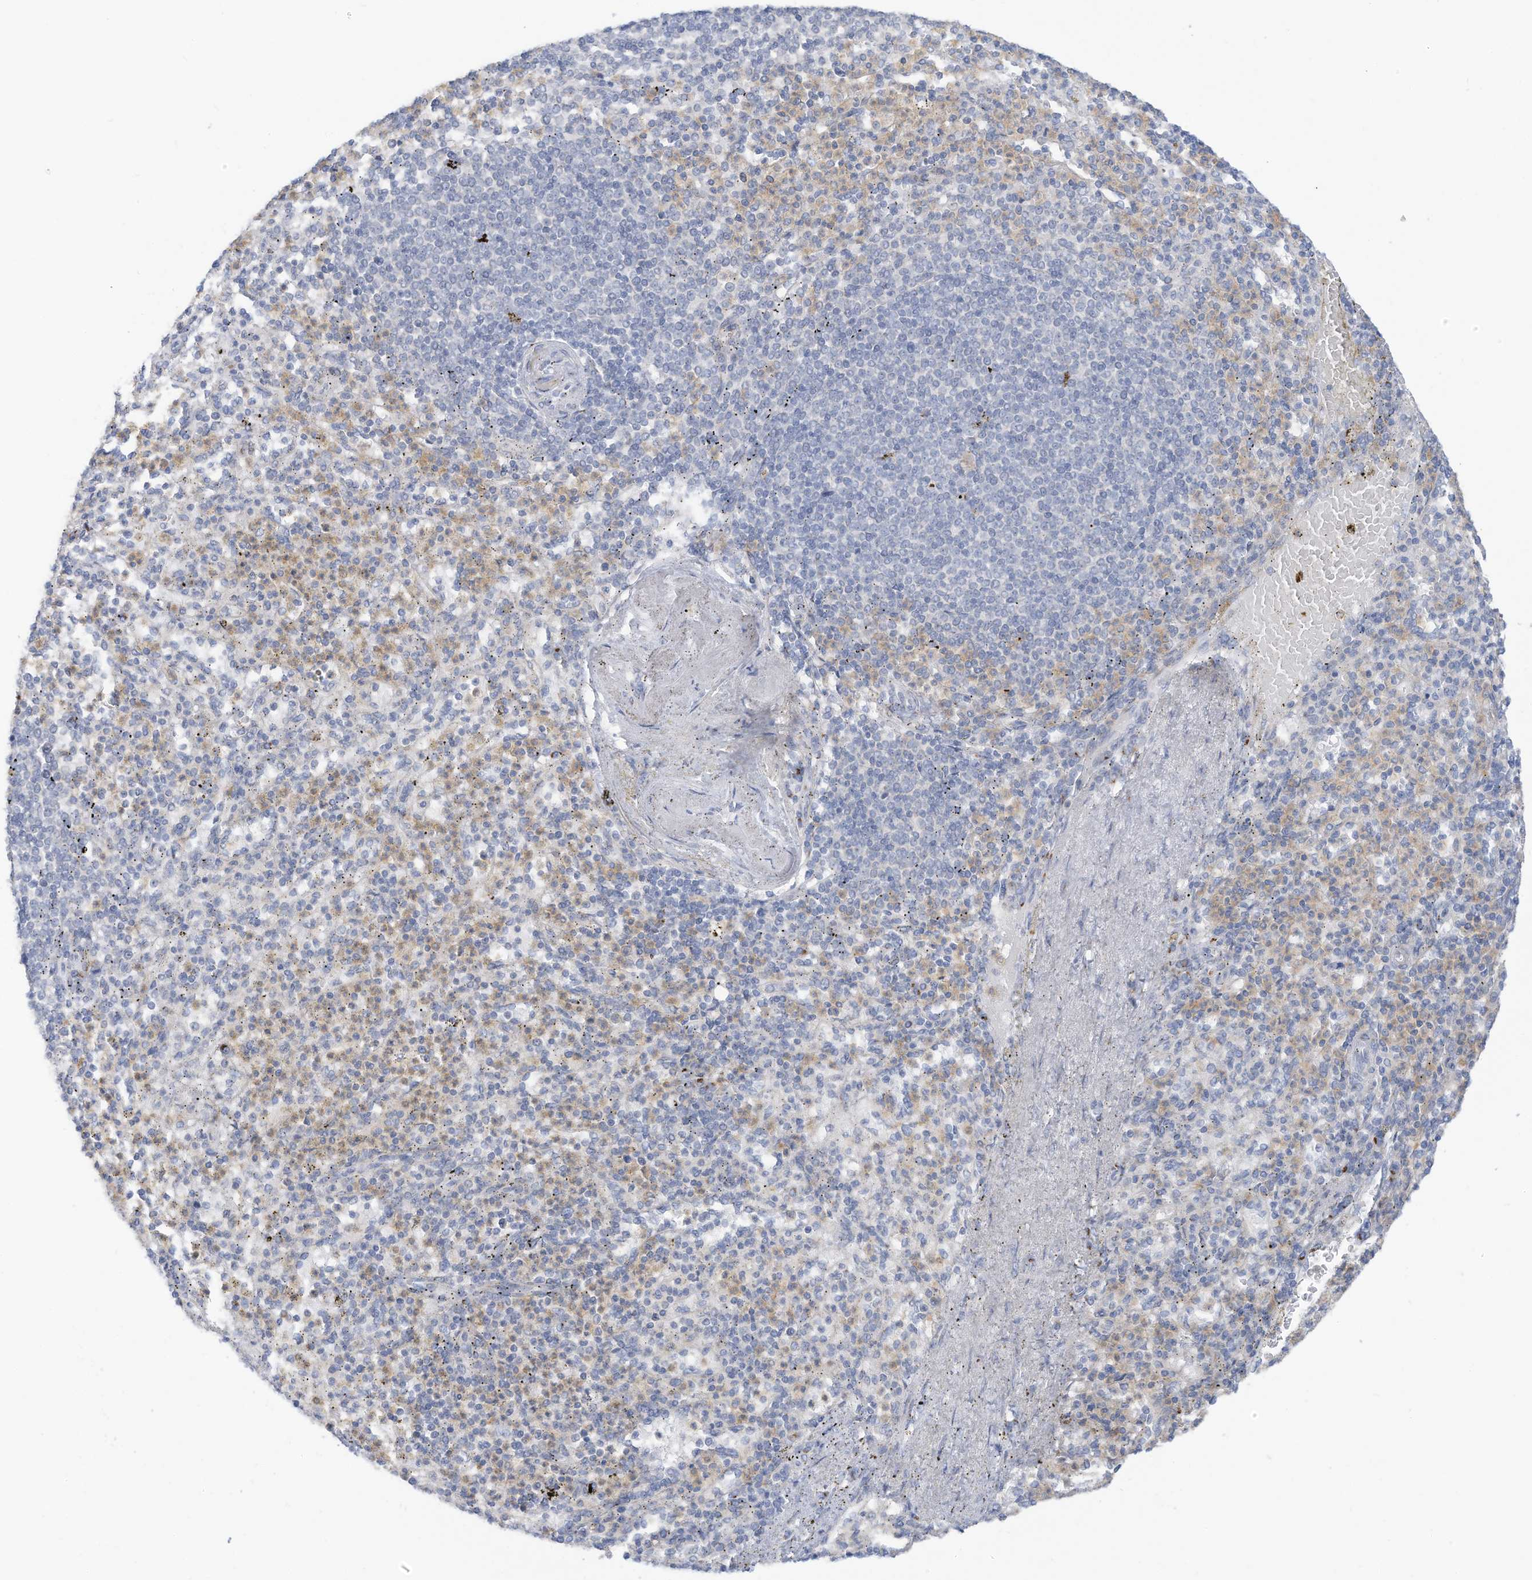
{"staining": {"intensity": "weak", "quantity": "25%-75%", "location": "cytoplasmic/membranous"}, "tissue": "spleen", "cell_type": "Cells in red pulp", "image_type": "normal", "snomed": [{"axis": "morphology", "description": "Normal tissue, NOS"}, {"axis": "topography", "description": "Spleen"}], "caption": "DAB immunohistochemical staining of normal spleen demonstrates weak cytoplasmic/membranous protein positivity in approximately 25%-75% of cells in red pulp.", "gene": "TRMT2B", "patient": {"sex": "female", "age": 74}}